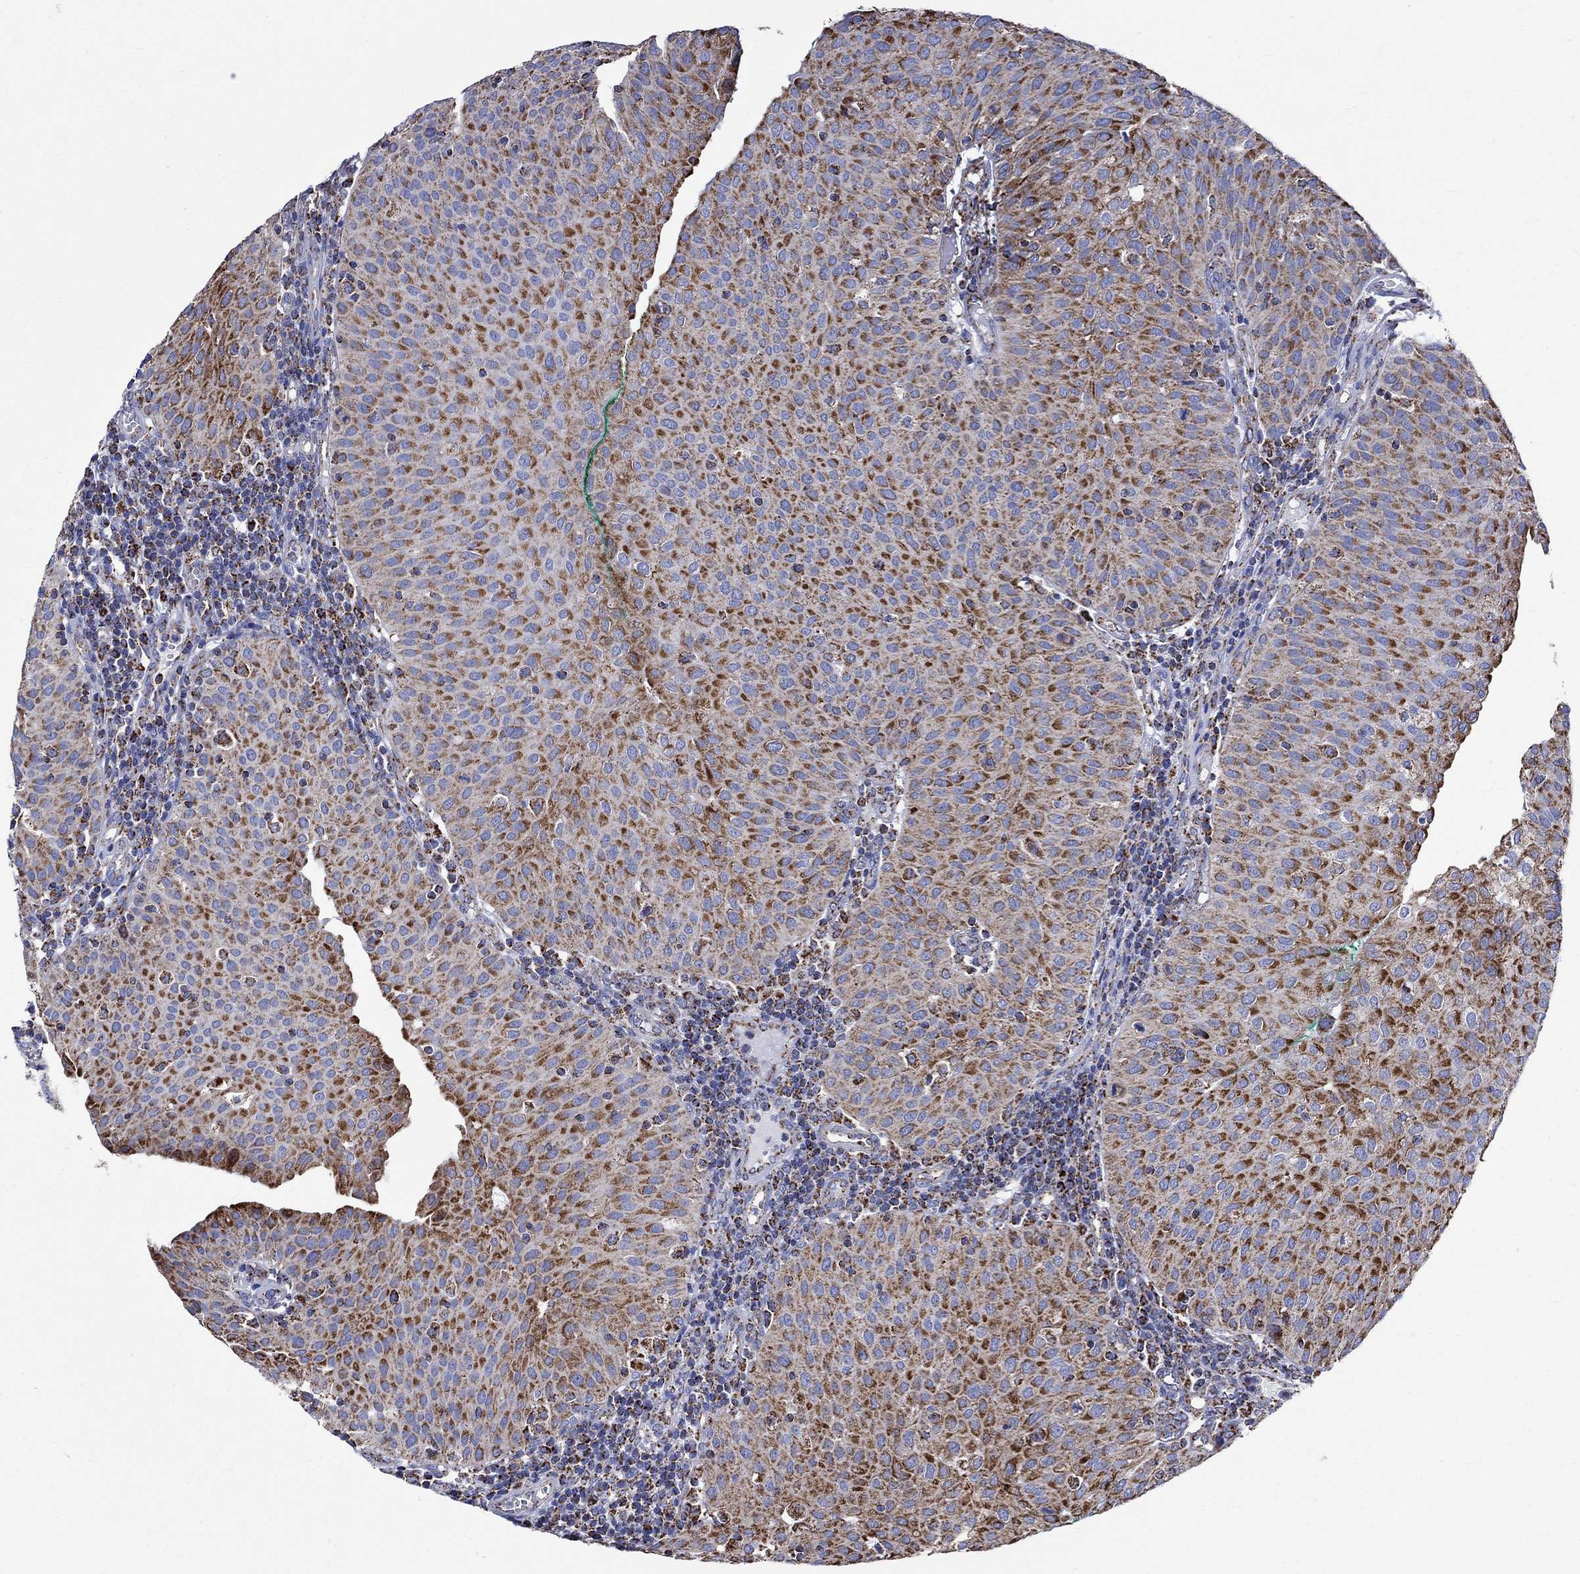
{"staining": {"intensity": "strong", "quantity": "25%-75%", "location": "cytoplasmic/membranous"}, "tissue": "urothelial cancer", "cell_type": "Tumor cells", "image_type": "cancer", "snomed": [{"axis": "morphology", "description": "Urothelial carcinoma, Low grade"}, {"axis": "topography", "description": "Urinary bladder"}], "caption": "Brown immunohistochemical staining in low-grade urothelial carcinoma displays strong cytoplasmic/membranous expression in about 25%-75% of tumor cells. (DAB IHC with brightfield microscopy, high magnification).", "gene": "RCE1", "patient": {"sex": "male", "age": 54}}